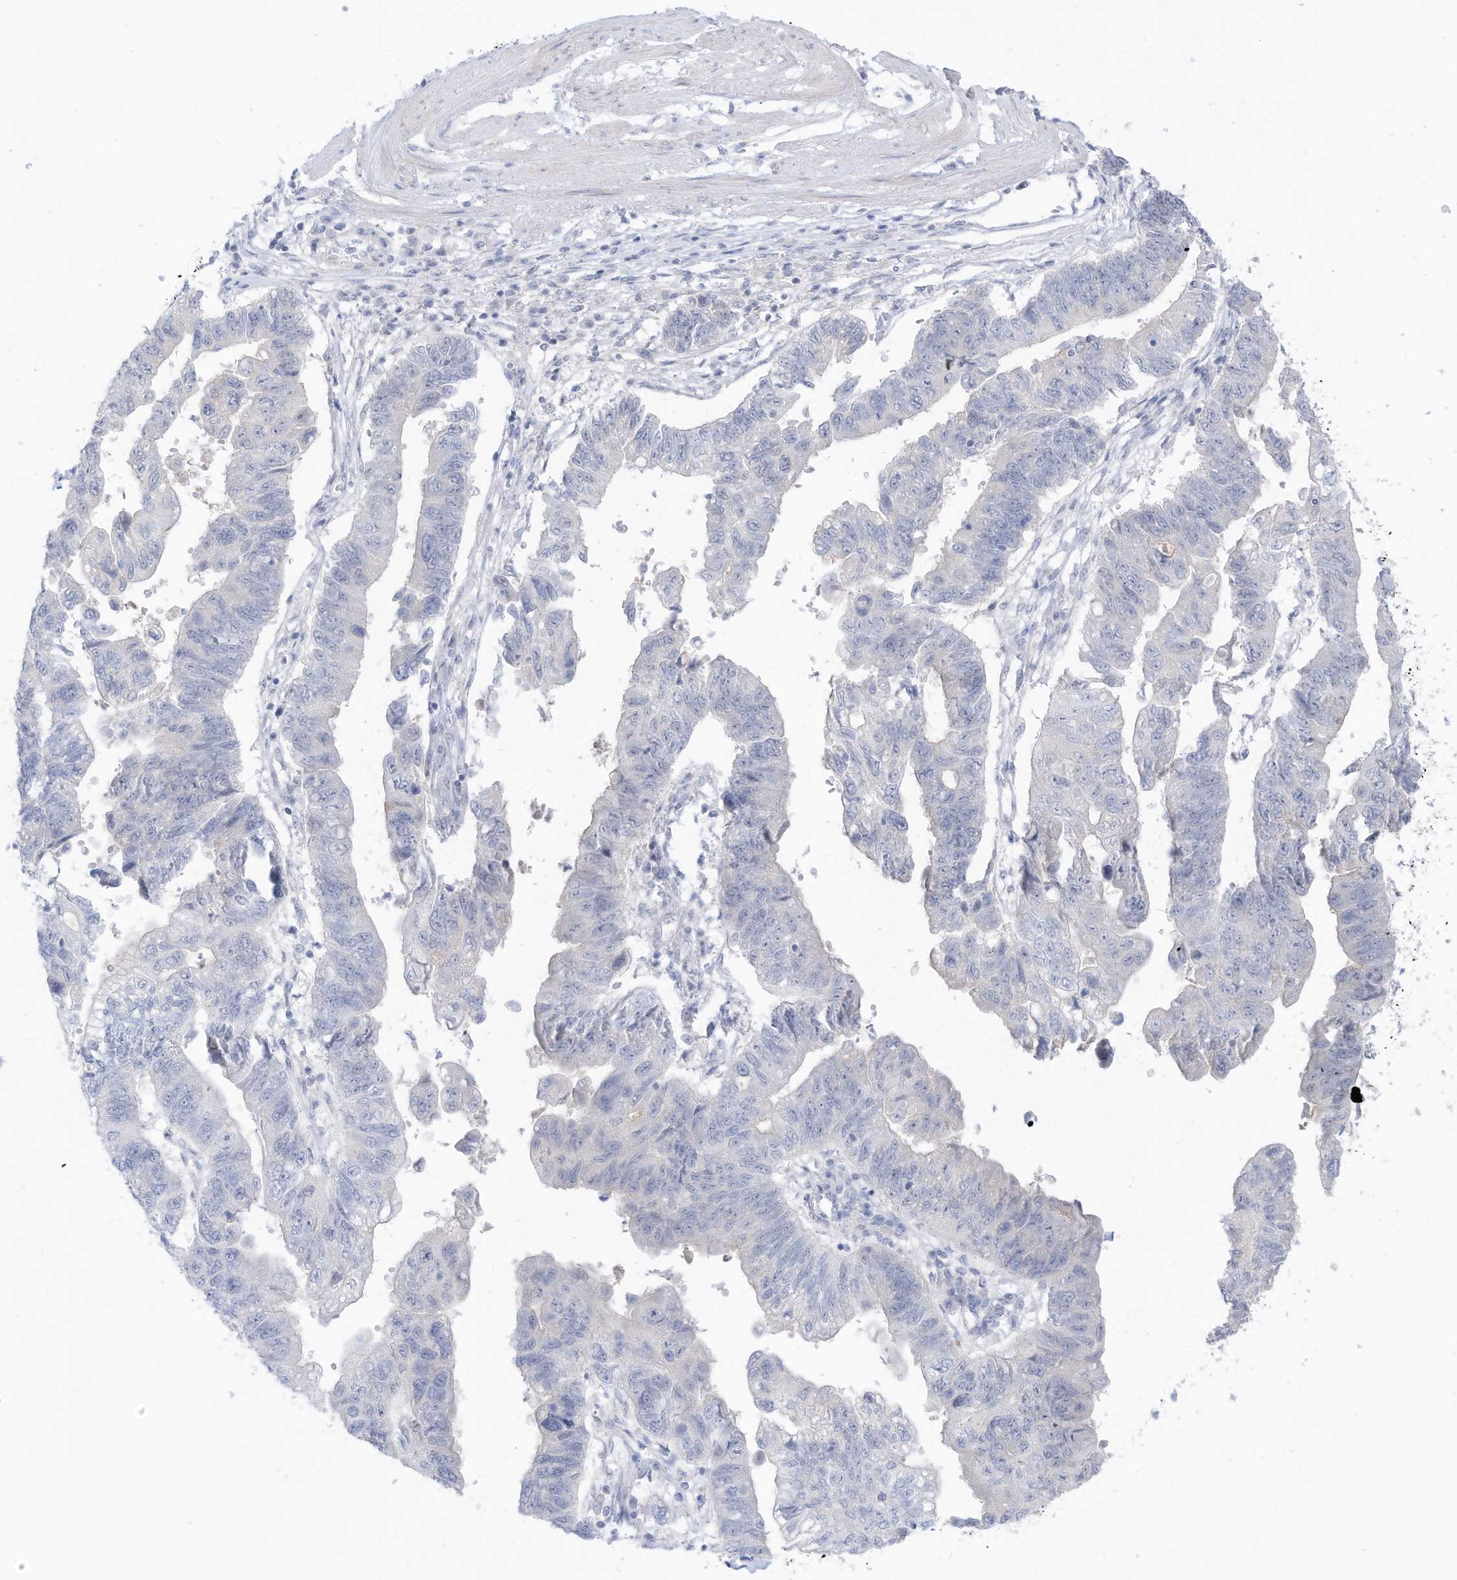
{"staining": {"intensity": "negative", "quantity": "none", "location": "none"}, "tissue": "stomach cancer", "cell_type": "Tumor cells", "image_type": "cancer", "snomed": [{"axis": "morphology", "description": "Adenocarcinoma, NOS"}, {"axis": "topography", "description": "Stomach"}], "caption": "This is an immunohistochemistry (IHC) photomicrograph of stomach adenocarcinoma. There is no staining in tumor cells.", "gene": "OGT", "patient": {"sex": "male", "age": 59}}